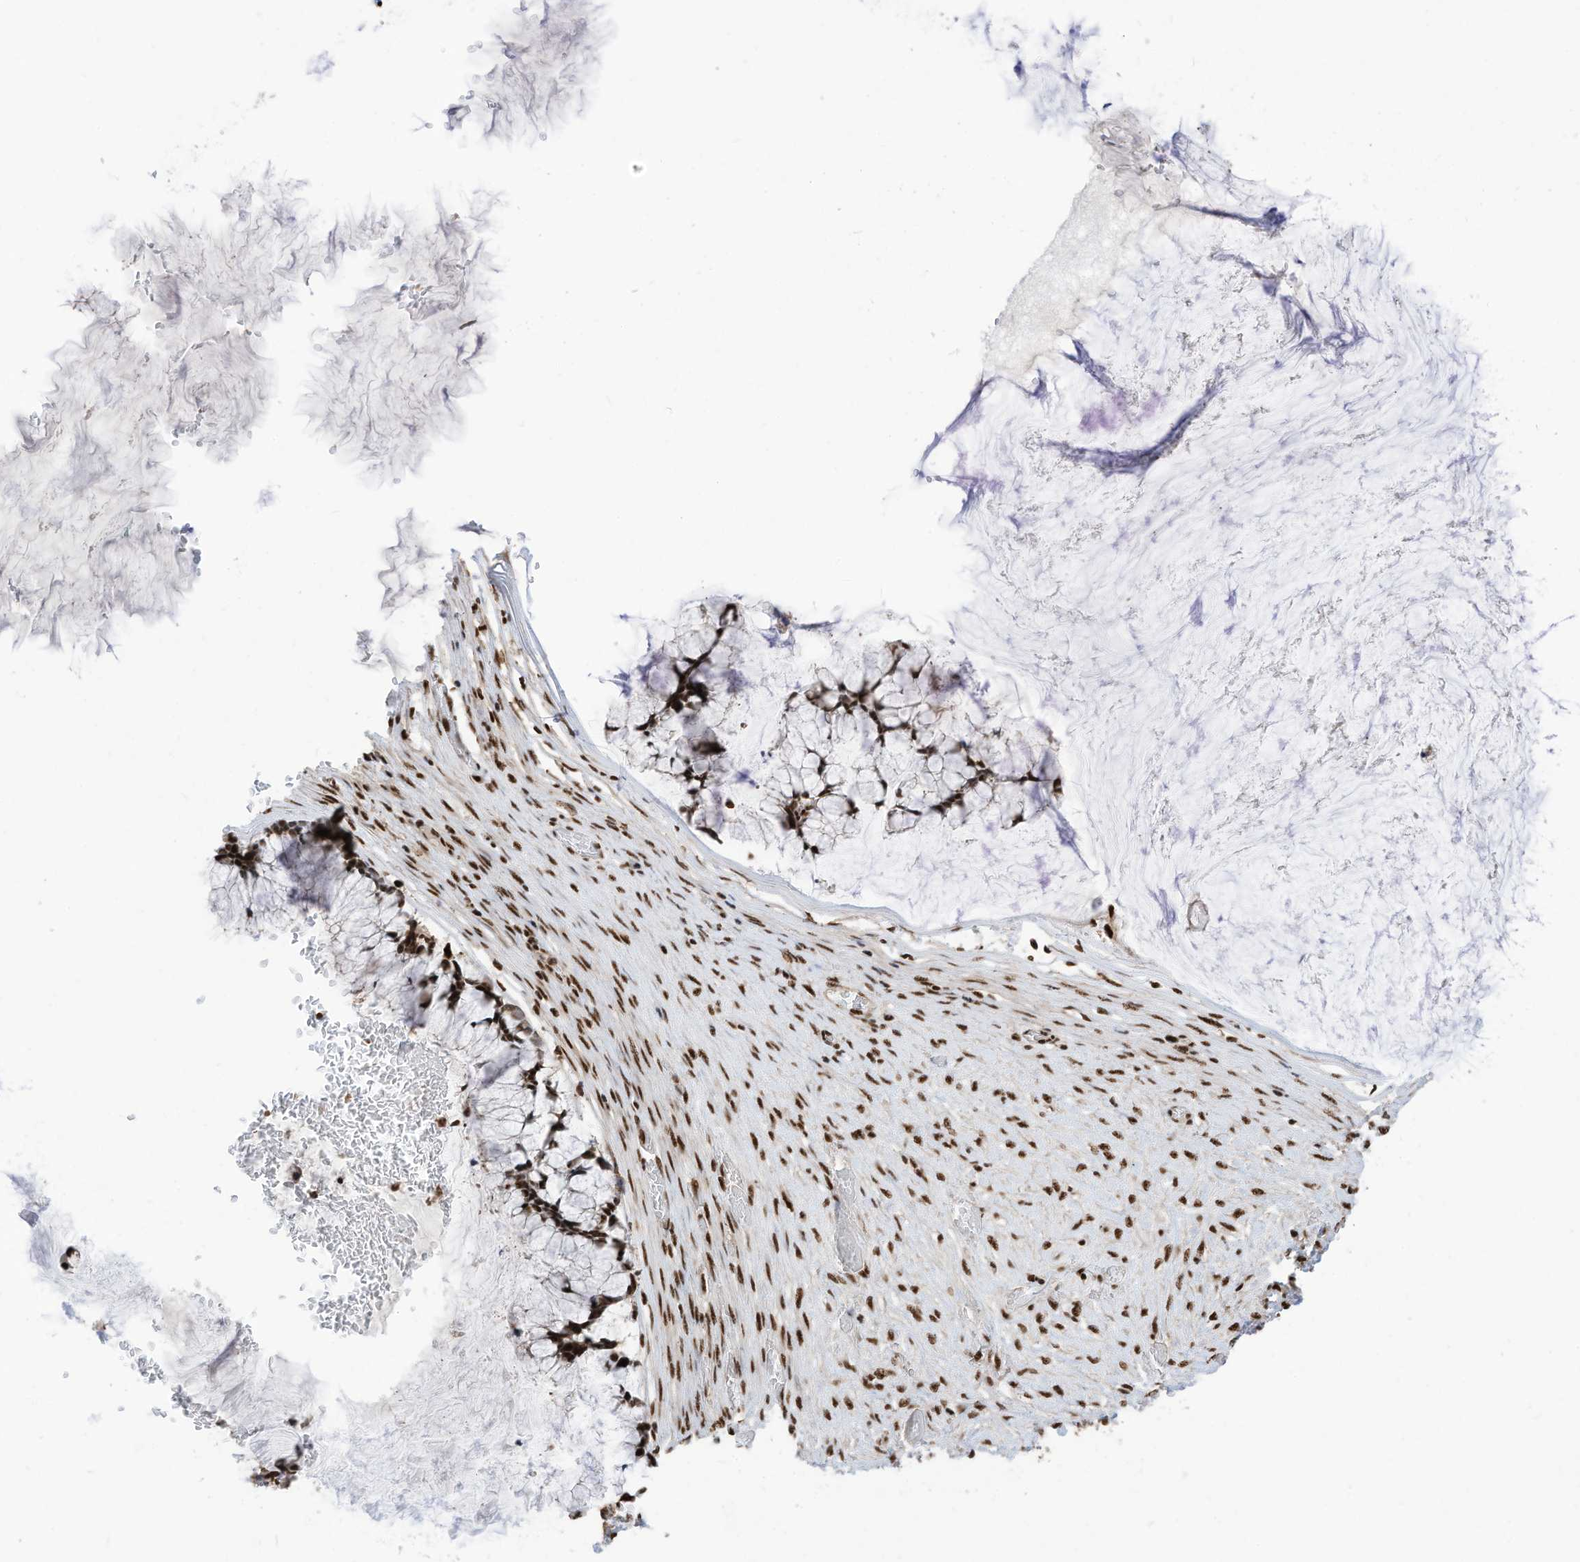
{"staining": {"intensity": "strong", "quantity": ">75%", "location": "nuclear"}, "tissue": "ovarian cancer", "cell_type": "Tumor cells", "image_type": "cancer", "snomed": [{"axis": "morphology", "description": "Cystadenocarcinoma, mucinous, NOS"}, {"axis": "topography", "description": "Ovary"}], "caption": "This is a histology image of immunohistochemistry (IHC) staining of ovarian cancer, which shows strong positivity in the nuclear of tumor cells.", "gene": "SF3A3", "patient": {"sex": "female", "age": 42}}